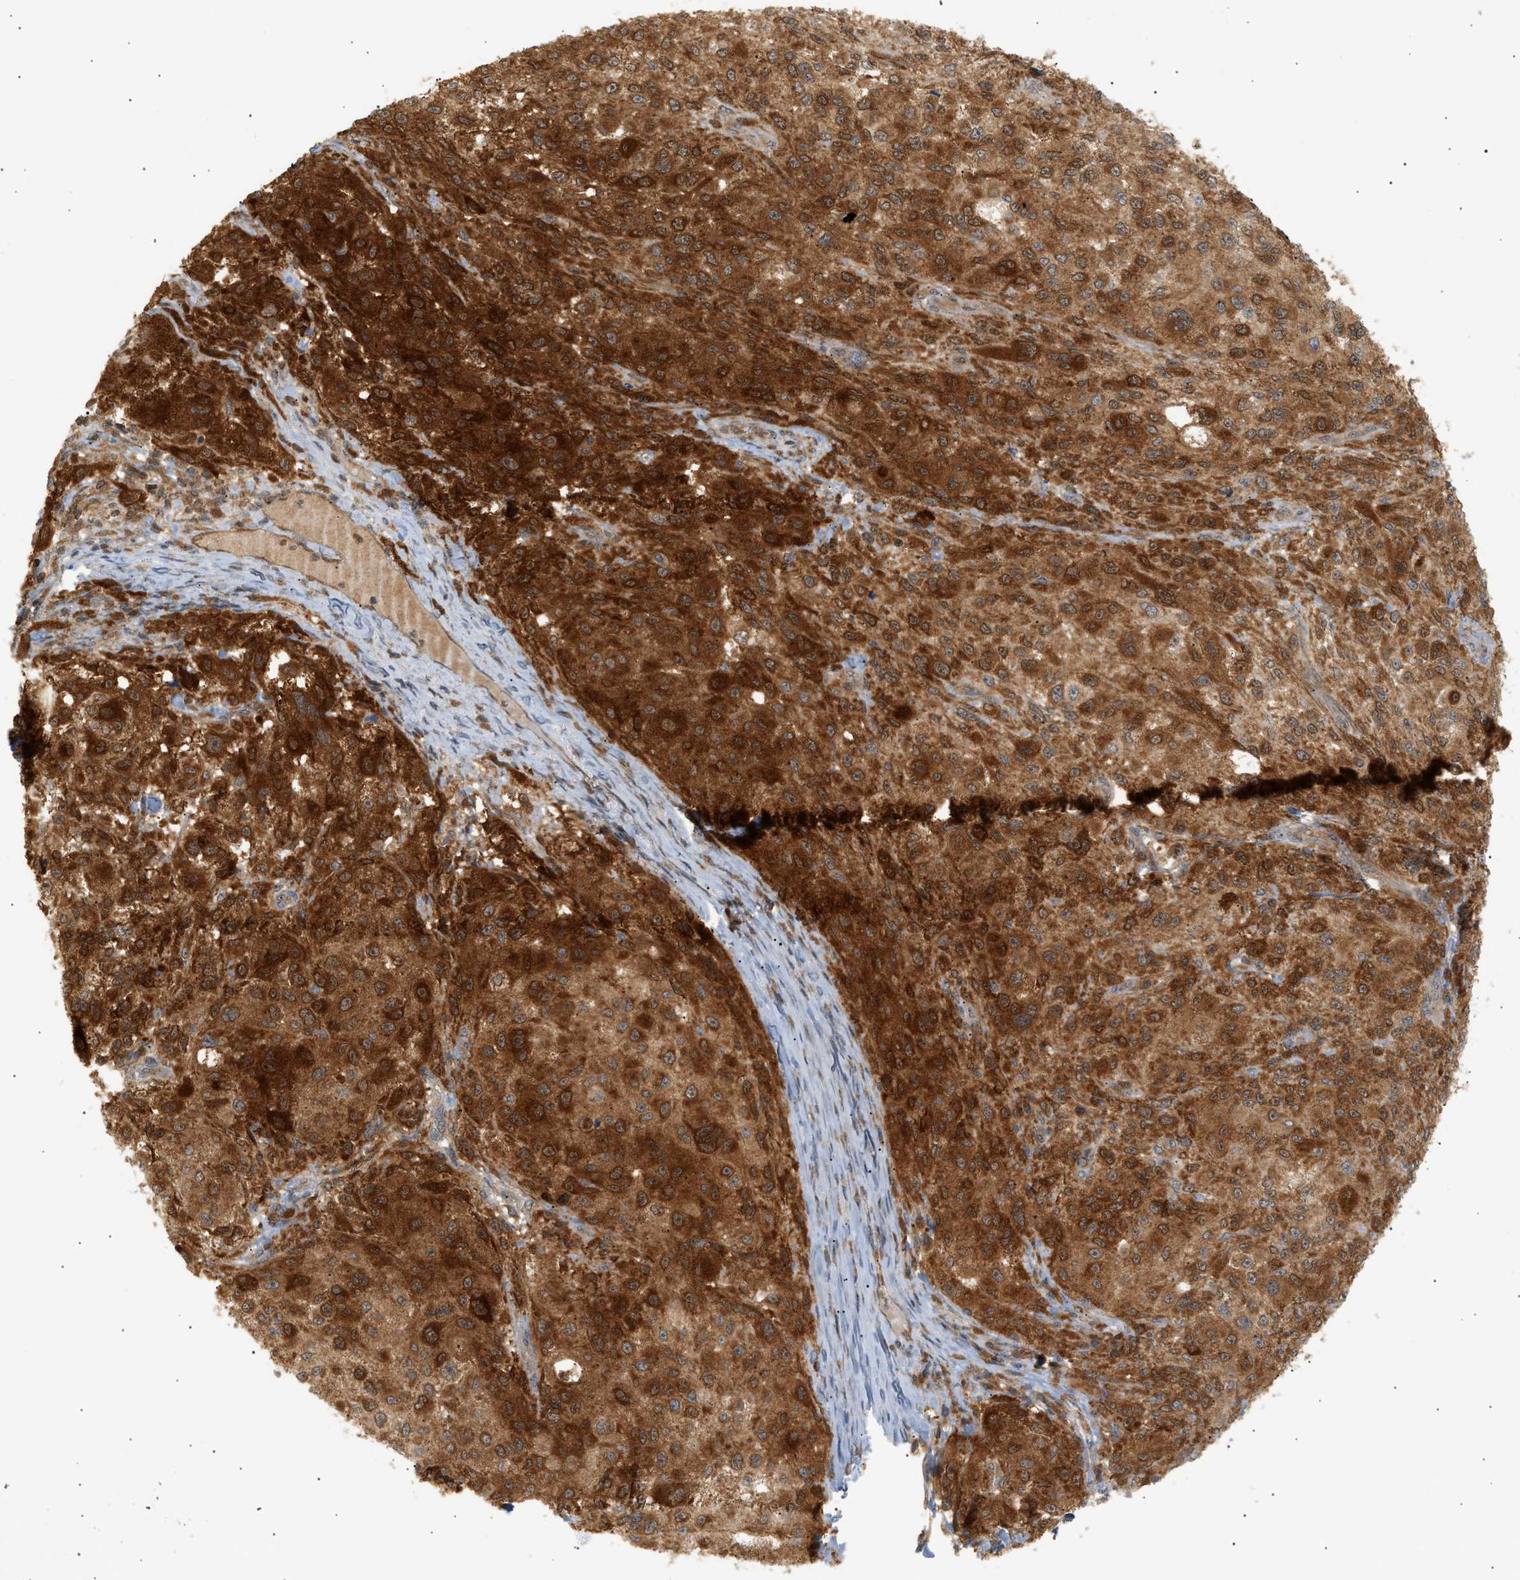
{"staining": {"intensity": "strong", "quantity": ">75%", "location": "cytoplasmic/membranous"}, "tissue": "melanoma", "cell_type": "Tumor cells", "image_type": "cancer", "snomed": [{"axis": "morphology", "description": "Necrosis, NOS"}, {"axis": "morphology", "description": "Malignant melanoma, NOS"}, {"axis": "topography", "description": "Skin"}], "caption": "DAB (3,3'-diaminobenzidine) immunohistochemical staining of melanoma demonstrates strong cytoplasmic/membranous protein staining in about >75% of tumor cells.", "gene": "SHC1", "patient": {"sex": "female", "age": 87}}